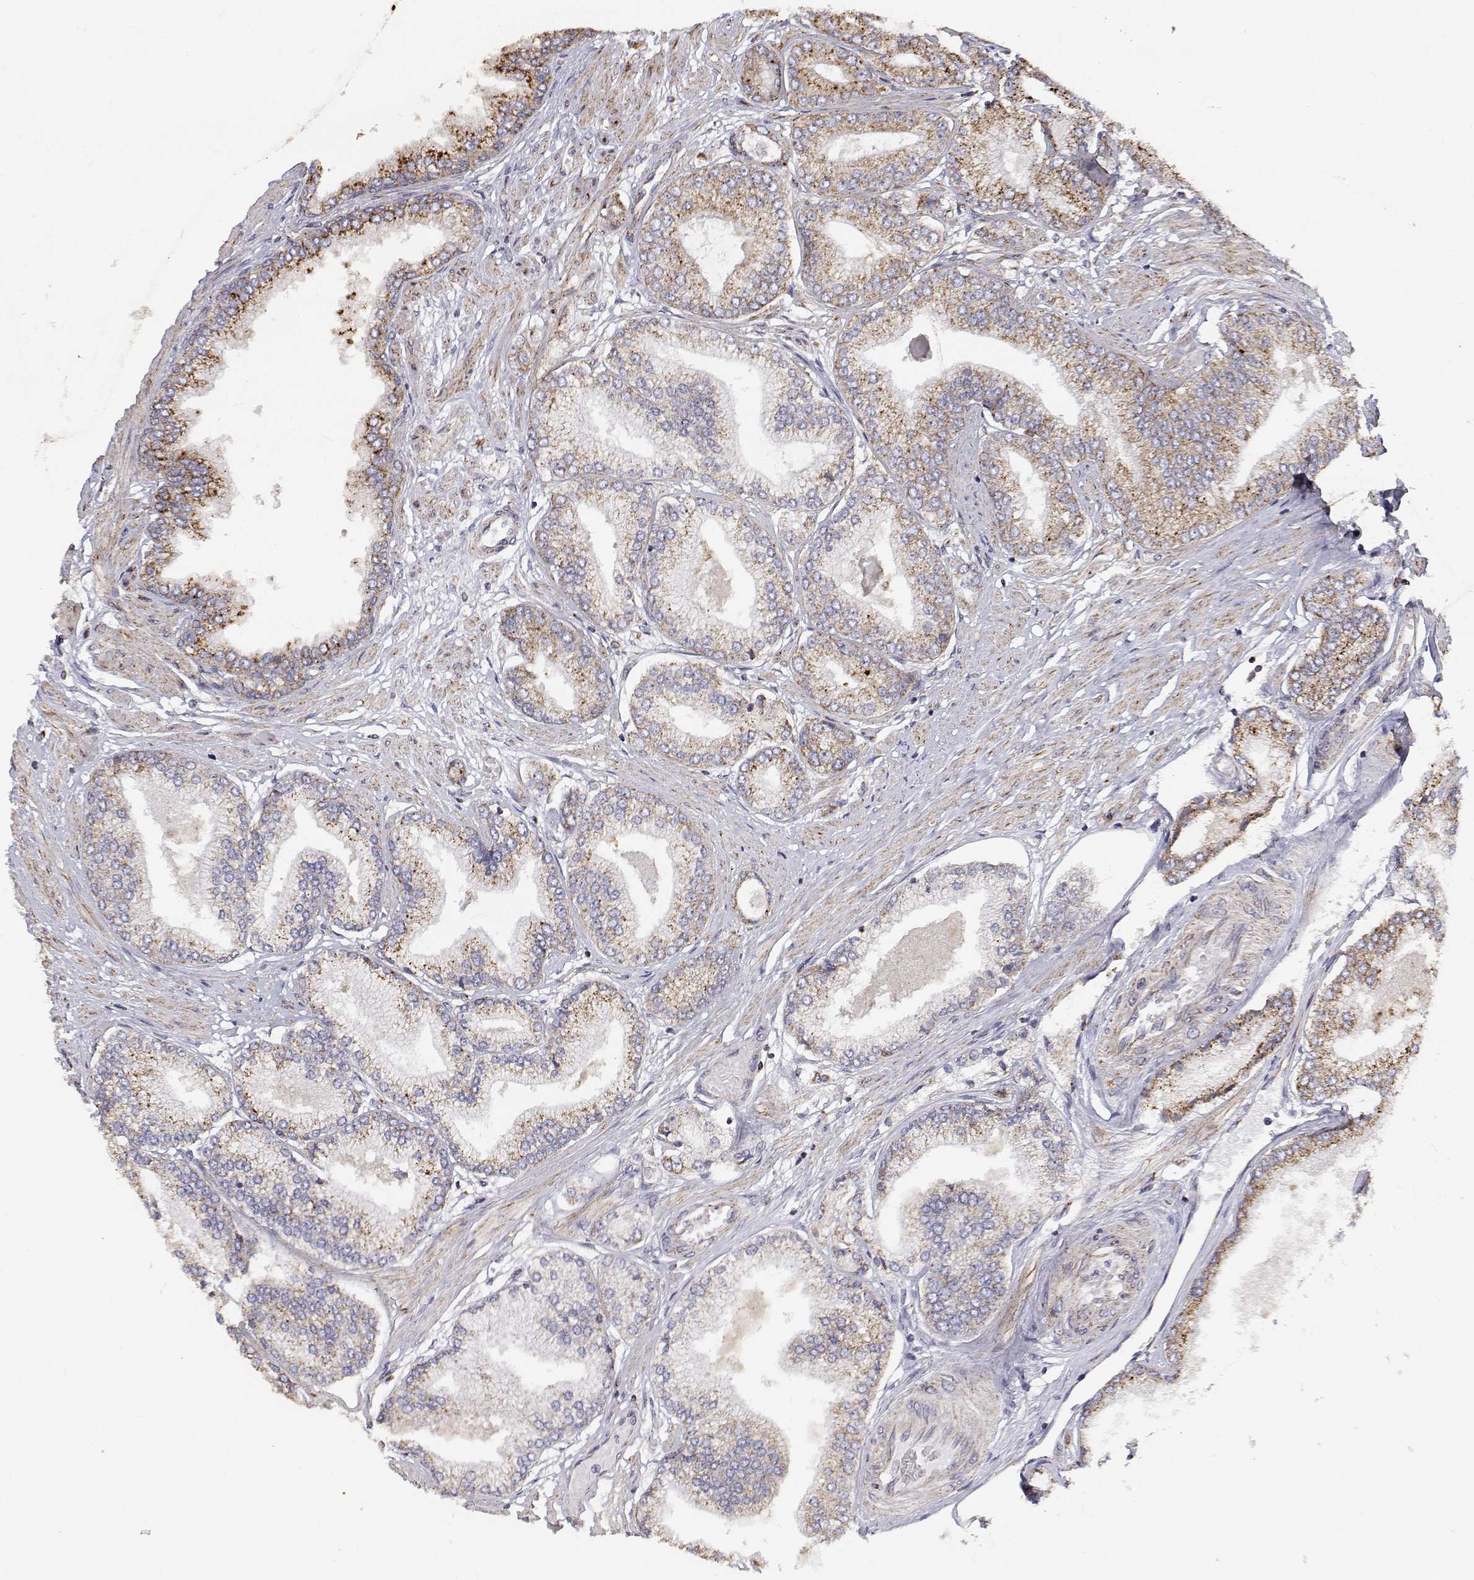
{"staining": {"intensity": "moderate", "quantity": ">75%", "location": "cytoplasmic/membranous"}, "tissue": "prostate cancer", "cell_type": "Tumor cells", "image_type": "cancer", "snomed": [{"axis": "morphology", "description": "Adenocarcinoma, Low grade"}, {"axis": "topography", "description": "Prostate"}], "caption": "Immunohistochemical staining of prostate cancer (adenocarcinoma (low-grade)) exhibits medium levels of moderate cytoplasmic/membranous staining in about >75% of tumor cells. Nuclei are stained in blue.", "gene": "SPICE1", "patient": {"sex": "male", "age": 55}}